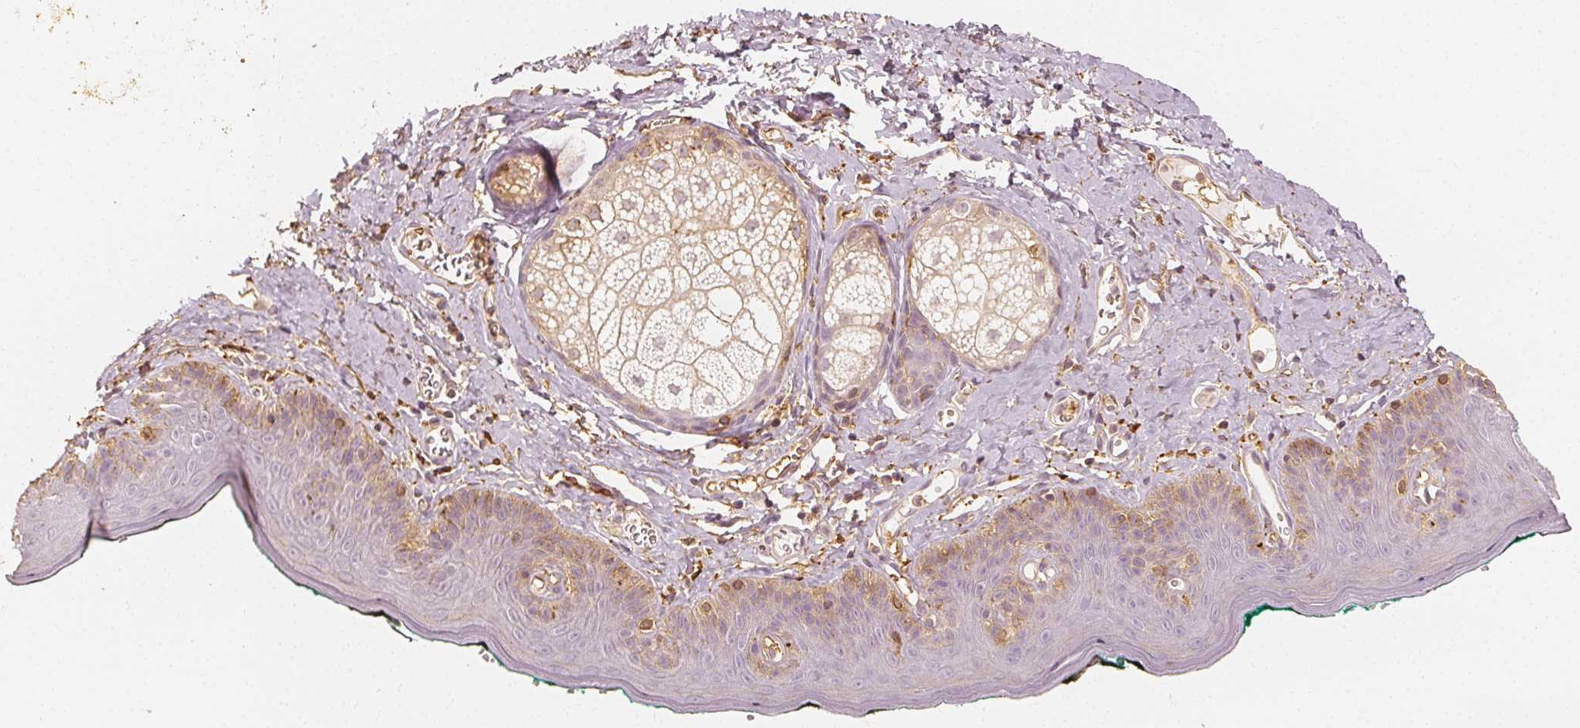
{"staining": {"intensity": "negative", "quantity": "none", "location": "none"}, "tissue": "skin", "cell_type": "Epidermal cells", "image_type": "normal", "snomed": [{"axis": "morphology", "description": "Normal tissue, NOS"}, {"axis": "topography", "description": "Vulva"}, {"axis": "topography", "description": "Peripheral nerve tissue"}], "caption": "An image of skin stained for a protein shows no brown staining in epidermal cells. The staining is performed using DAB brown chromogen with nuclei counter-stained in using hematoxylin.", "gene": "ARHGAP26", "patient": {"sex": "female", "age": 66}}